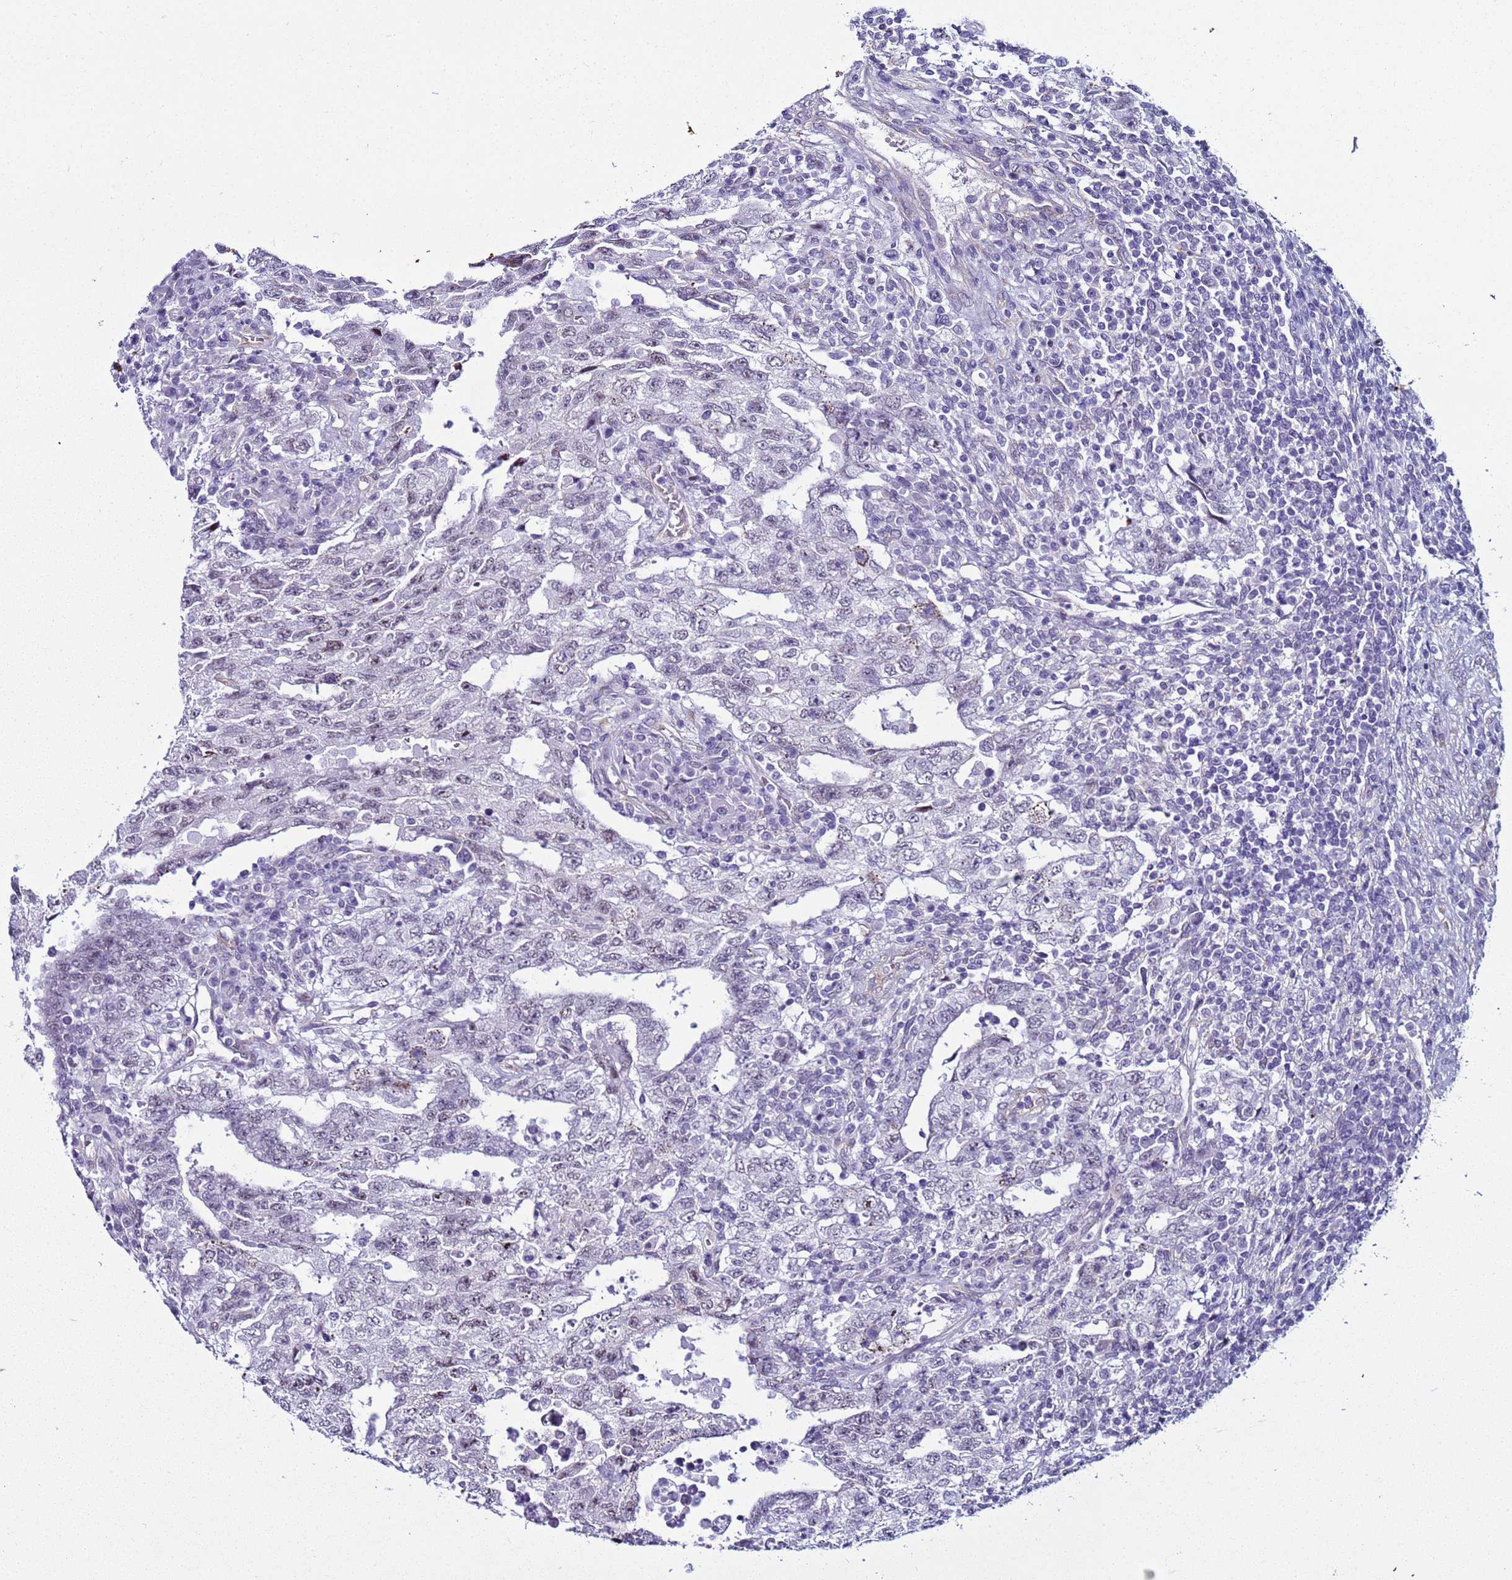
{"staining": {"intensity": "weak", "quantity": "<25%", "location": "nuclear"}, "tissue": "testis cancer", "cell_type": "Tumor cells", "image_type": "cancer", "snomed": [{"axis": "morphology", "description": "Carcinoma, Embryonal, NOS"}, {"axis": "topography", "description": "Testis"}], "caption": "Testis cancer stained for a protein using immunohistochemistry (IHC) demonstrates no positivity tumor cells.", "gene": "LRRC10B", "patient": {"sex": "male", "age": 26}}